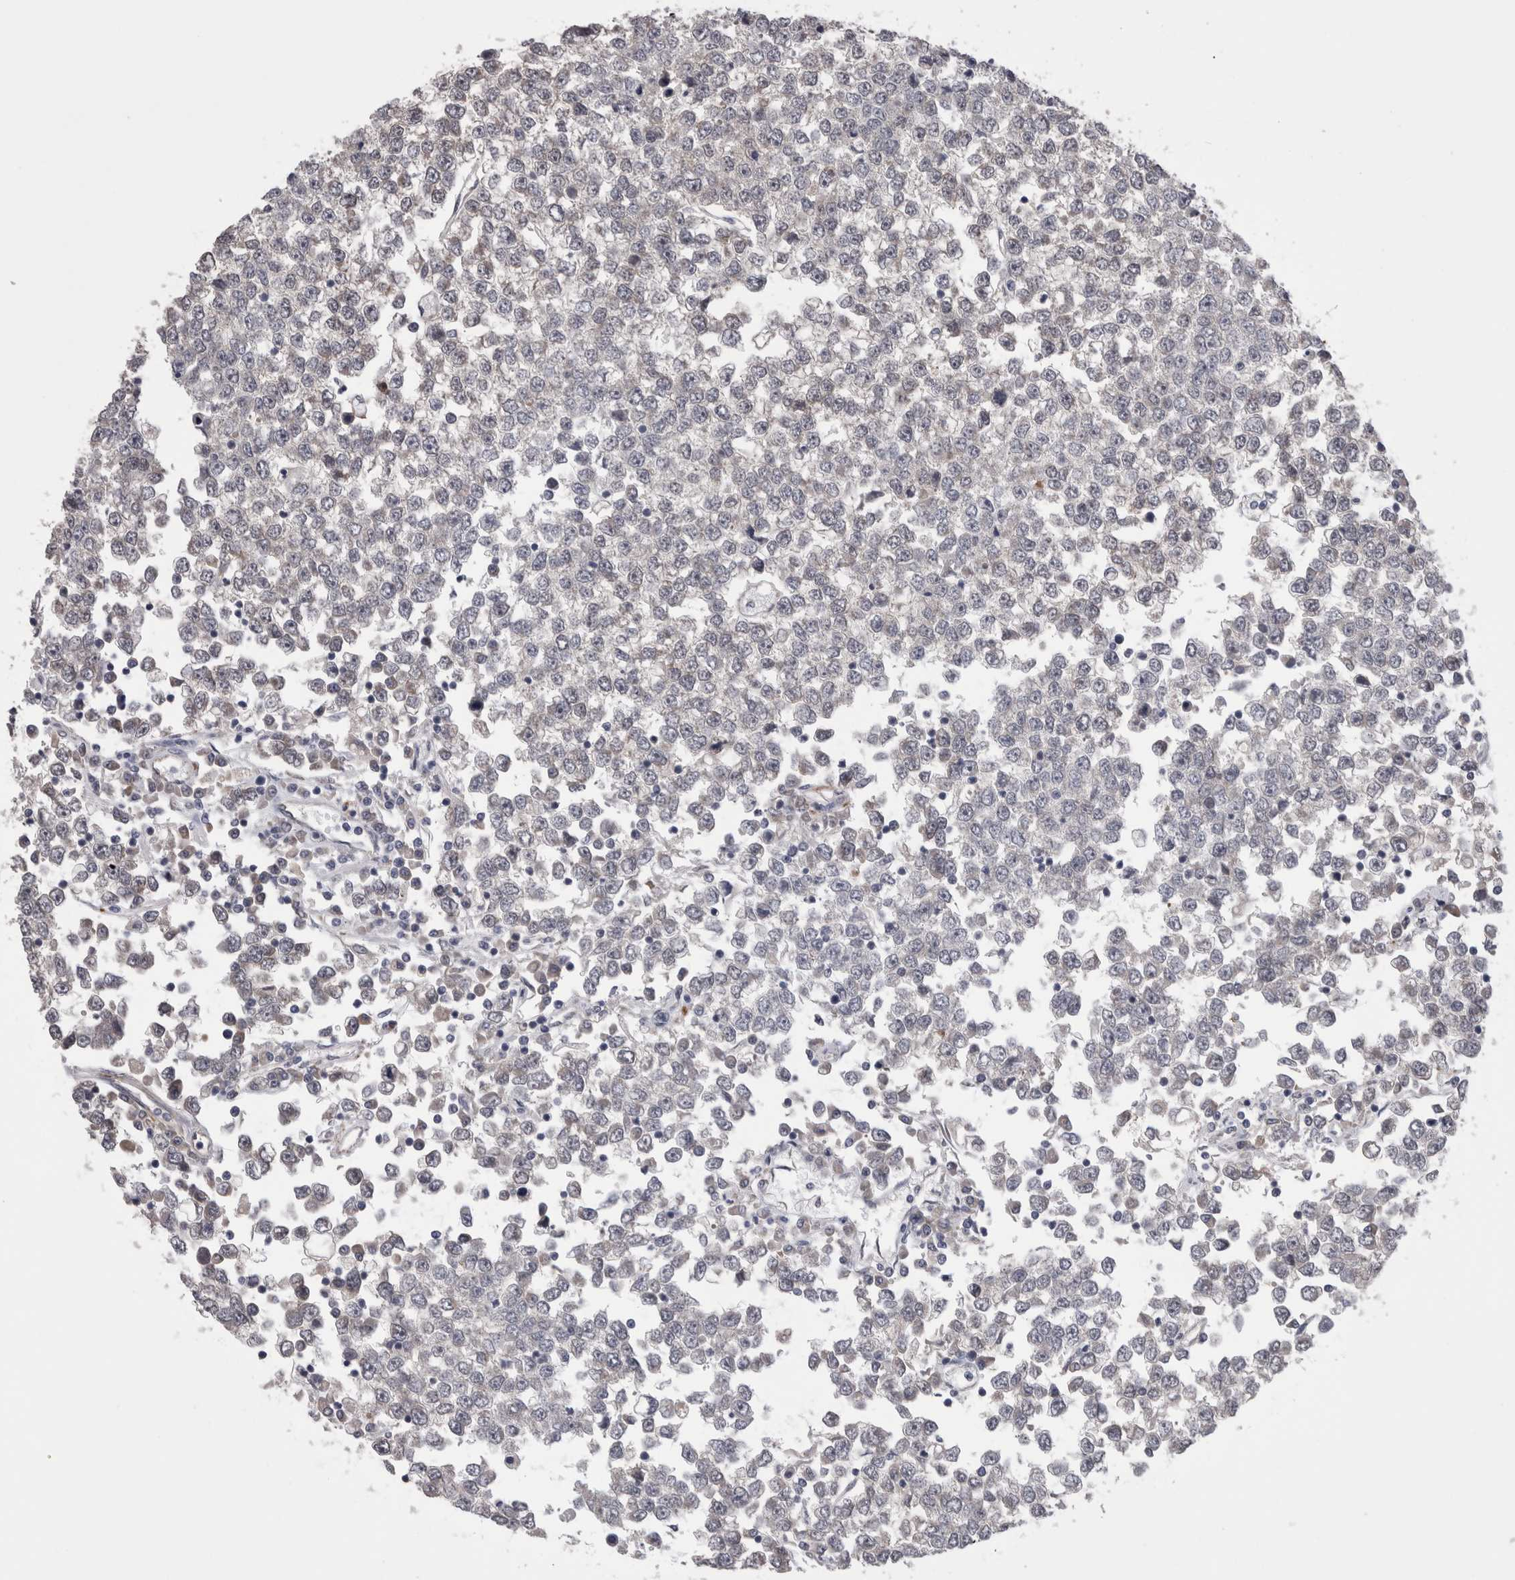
{"staining": {"intensity": "negative", "quantity": "none", "location": "none"}, "tissue": "testis cancer", "cell_type": "Tumor cells", "image_type": "cancer", "snomed": [{"axis": "morphology", "description": "Seminoma, NOS"}, {"axis": "topography", "description": "Testis"}], "caption": "Immunohistochemistry of human testis cancer (seminoma) demonstrates no staining in tumor cells.", "gene": "DCTN6", "patient": {"sex": "male", "age": 65}}